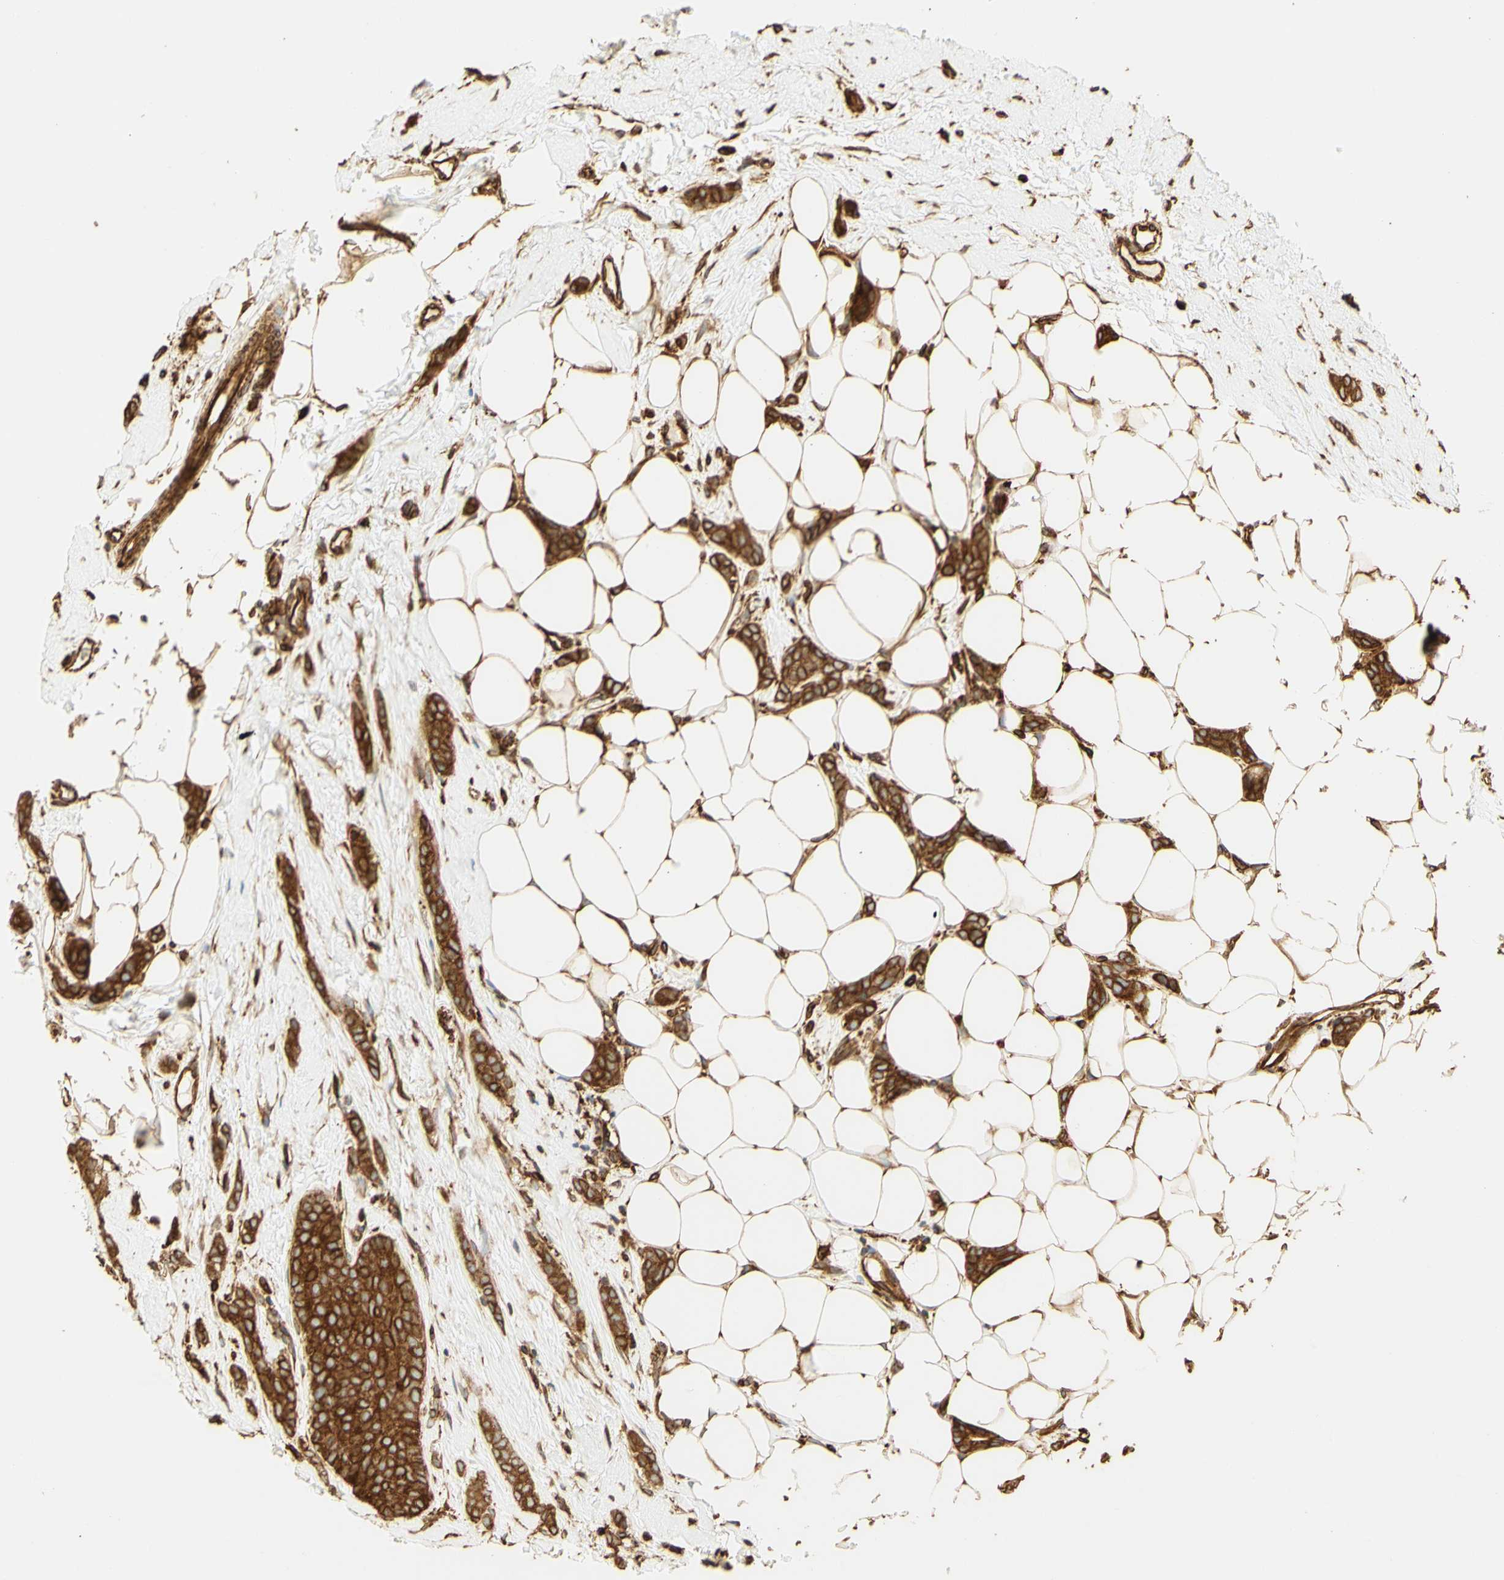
{"staining": {"intensity": "moderate", "quantity": ">75%", "location": "cytoplasmic/membranous"}, "tissue": "breast cancer", "cell_type": "Tumor cells", "image_type": "cancer", "snomed": [{"axis": "morphology", "description": "Lobular carcinoma"}, {"axis": "topography", "description": "Skin"}, {"axis": "topography", "description": "Breast"}], "caption": "This is a micrograph of IHC staining of breast cancer (lobular carcinoma), which shows moderate expression in the cytoplasmic/membranous of tumor cells.", "gene": "CANX", "patient": {"sex": "female", "age": 46}}